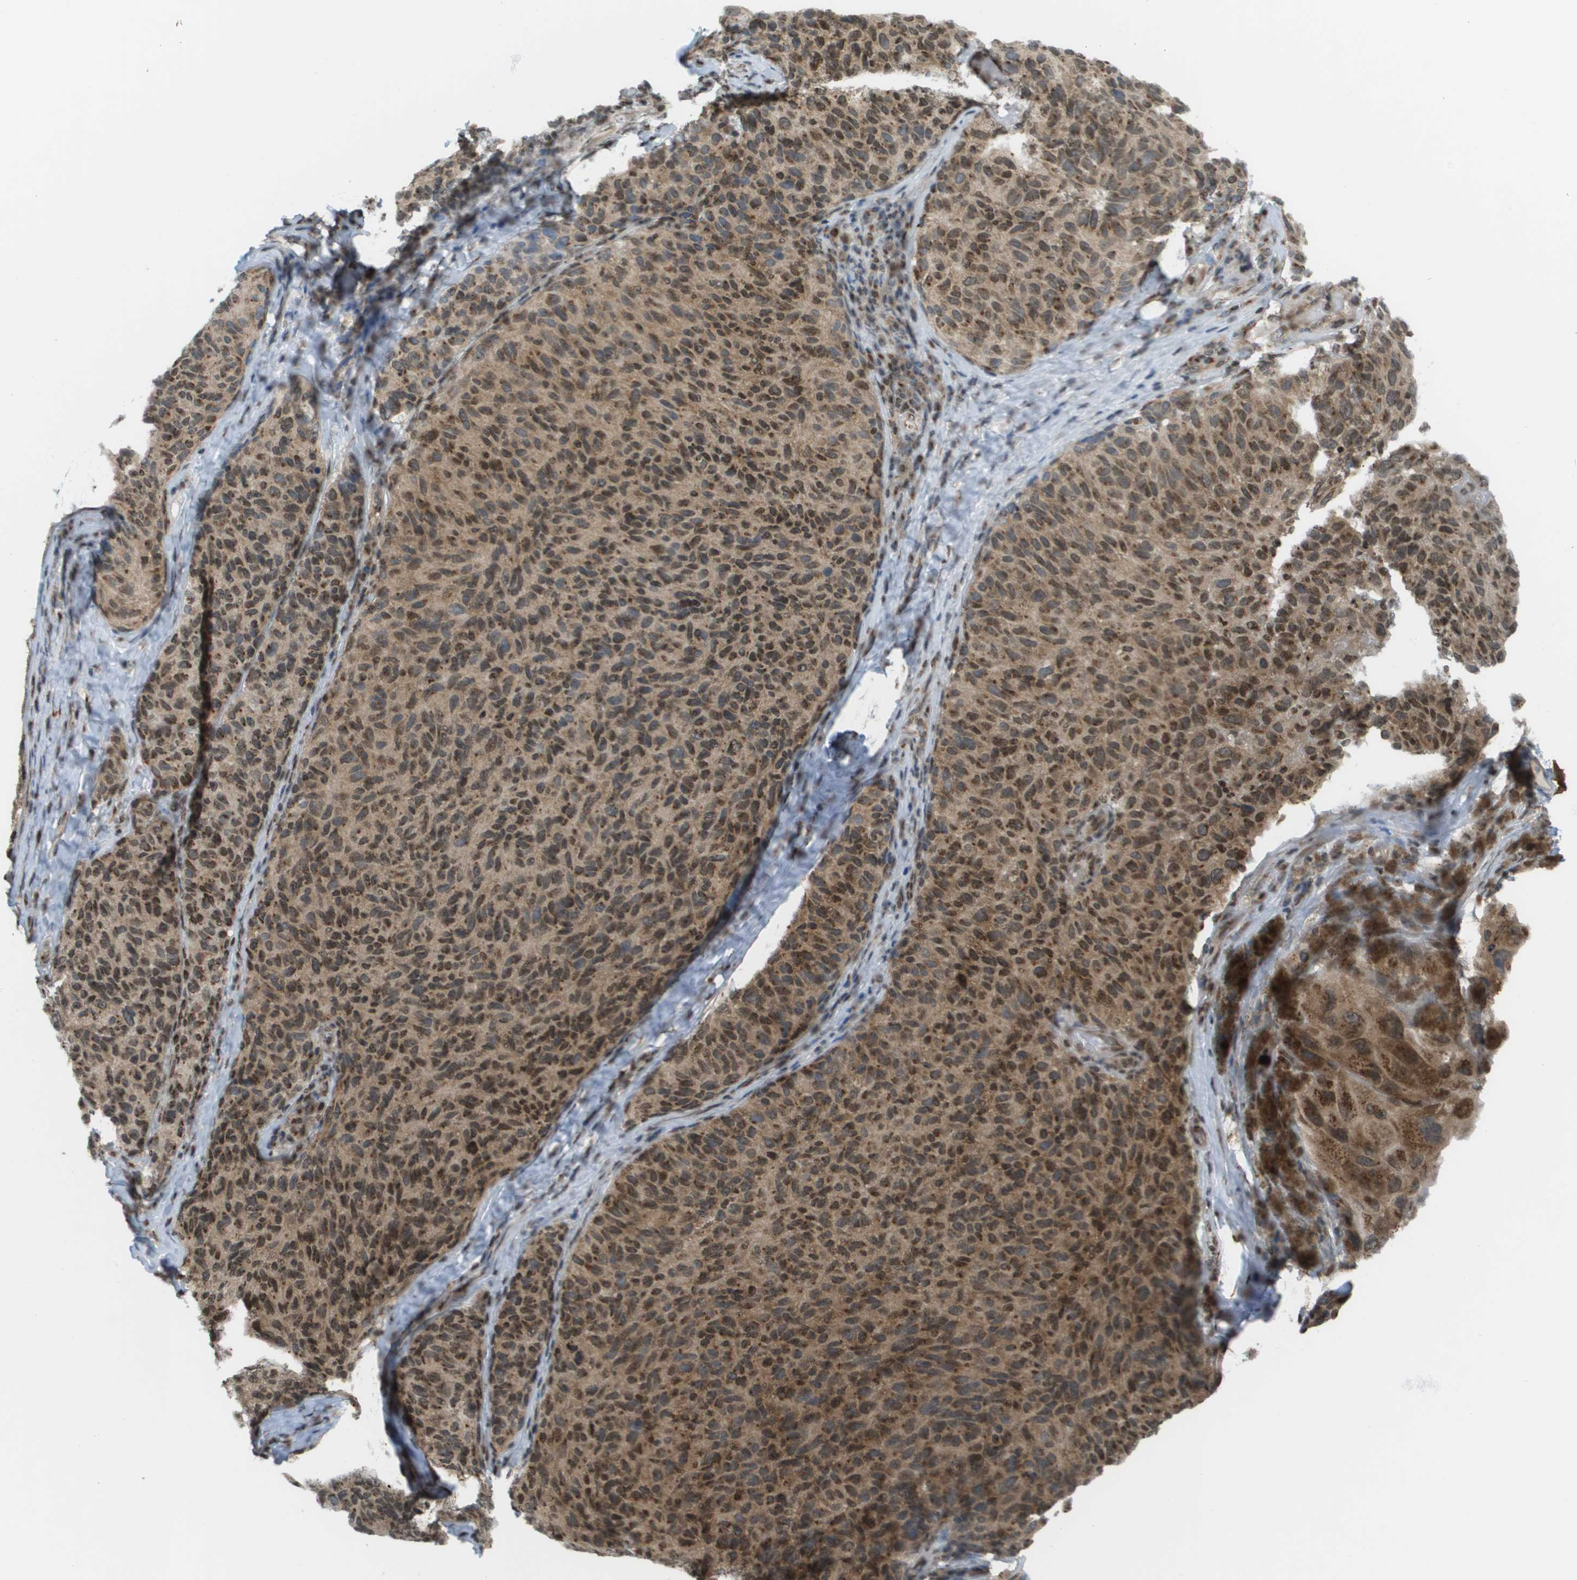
{"staining": {"intensity": "moderate", "quantity": ">75%", "location": "cytoplasmic/membranous,nuclear"}, "tissue": "melanoma", "cell_type": "Tumor cells", "image_type": "cancer", "snomed": [{"axis": "morphology", "description": "Malignant melanoma, NOS"}, {"axis": "topography", "description": "Skin"}], "caption": "Melanoma stained with a protein marker exhibits moderate staining in tumor cells.", "gene": "EVC", "patient": {"sex": "female", "age": 73}}